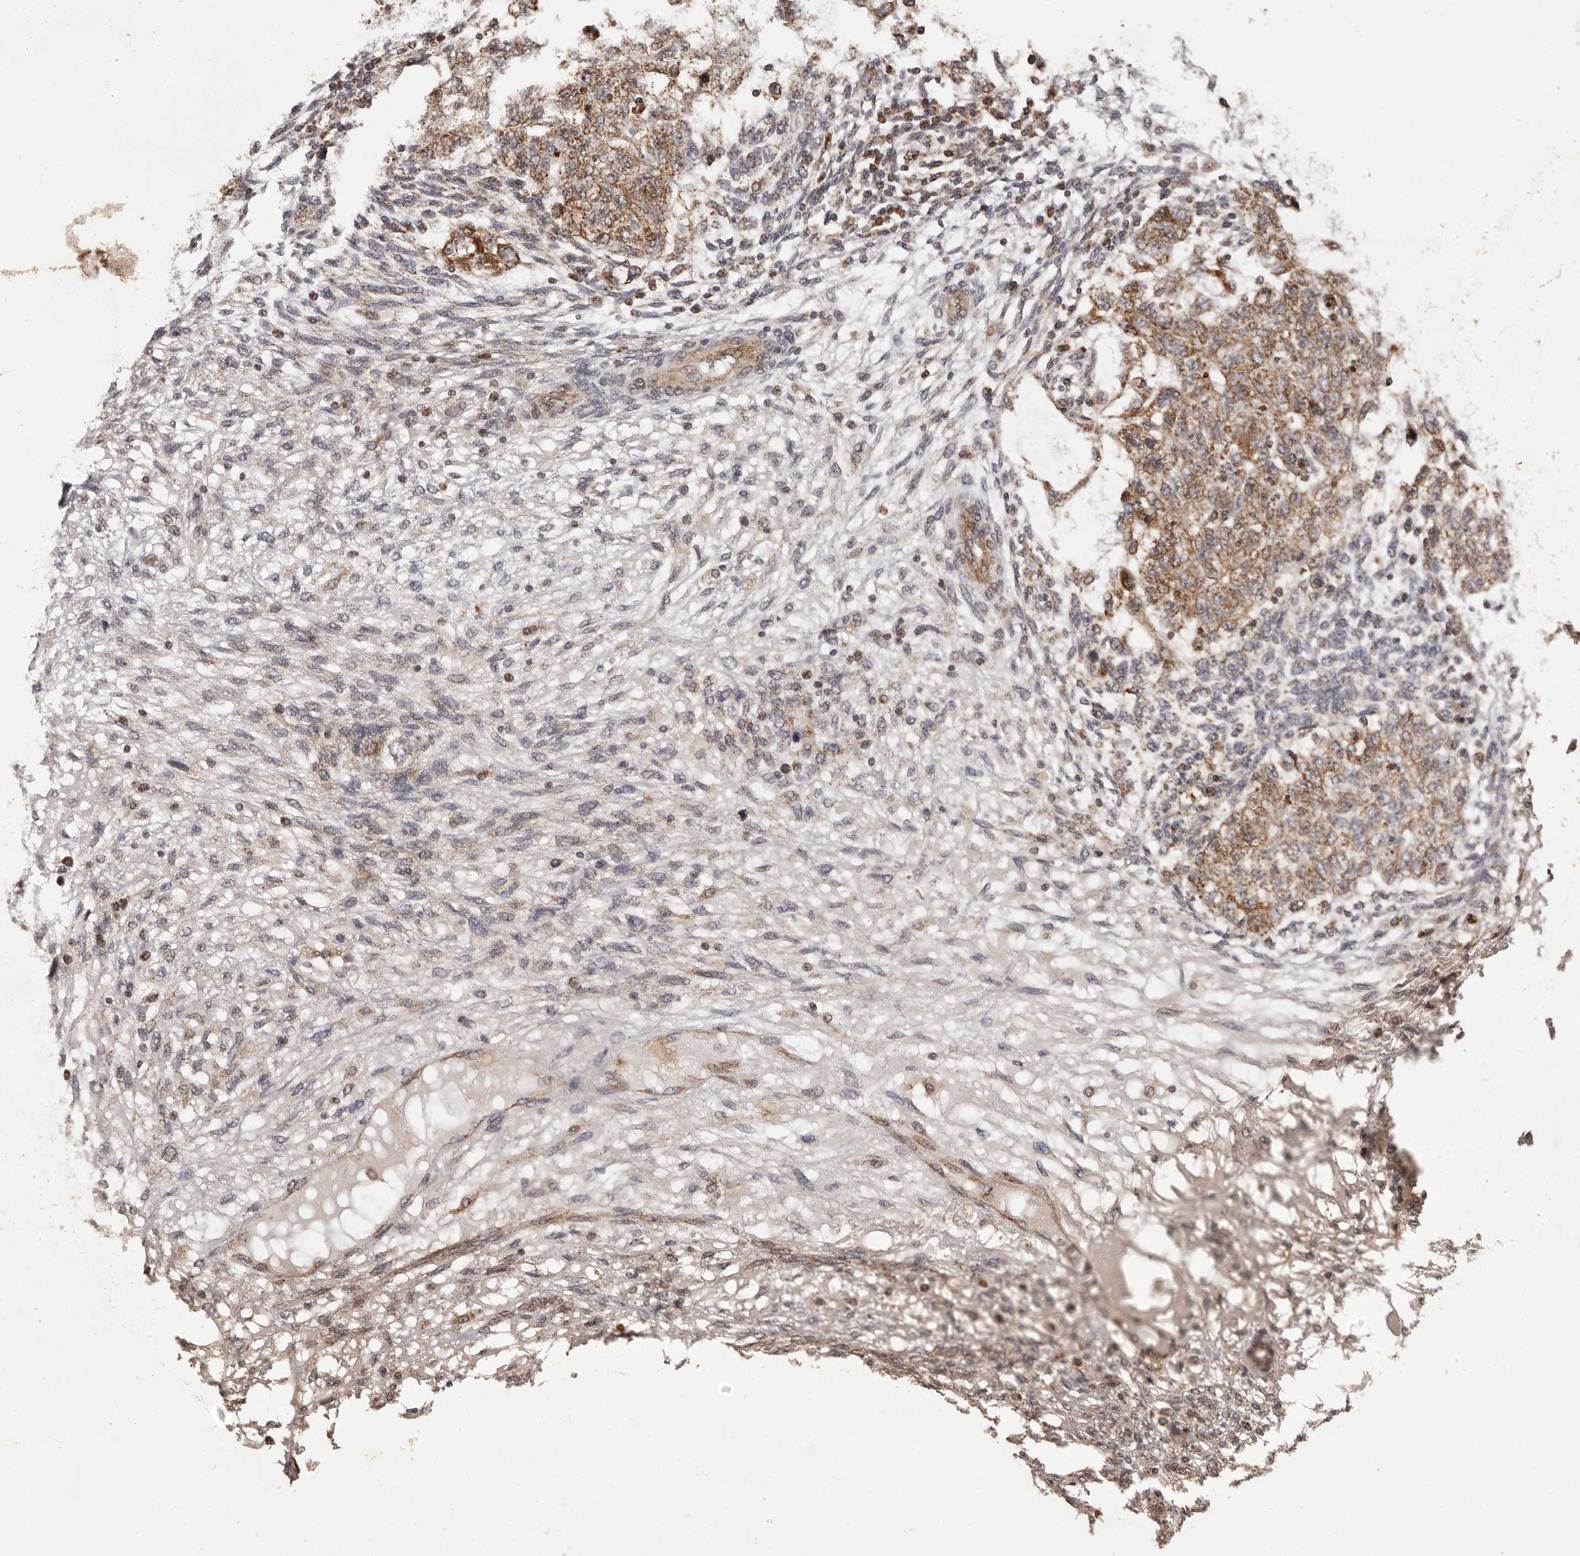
{"staining": {"intensity": "strong", "quantity": ">75%", "location": "cytoplasmic/membranous"}, "tissue": "testis cancer", "cell_type": "Tumor cells", "image_type": "cancer", "snomed": [{"axis": "morphology", "description": "Normal tissue, NOS"}, {"axis": "morphology", "description": "Carcinoma, Embryonal, NOS"}, {"axis": "topography", "description": "Testis"}], "caption": "A photomicrograph of human embryonal carcinoma (testis) stained for a protein demonstrates strong cytoplasmic/membranous brown staining in tumor cells.", "gene": "CHRM2", "patient": {"sex": "male", "age": 36}}